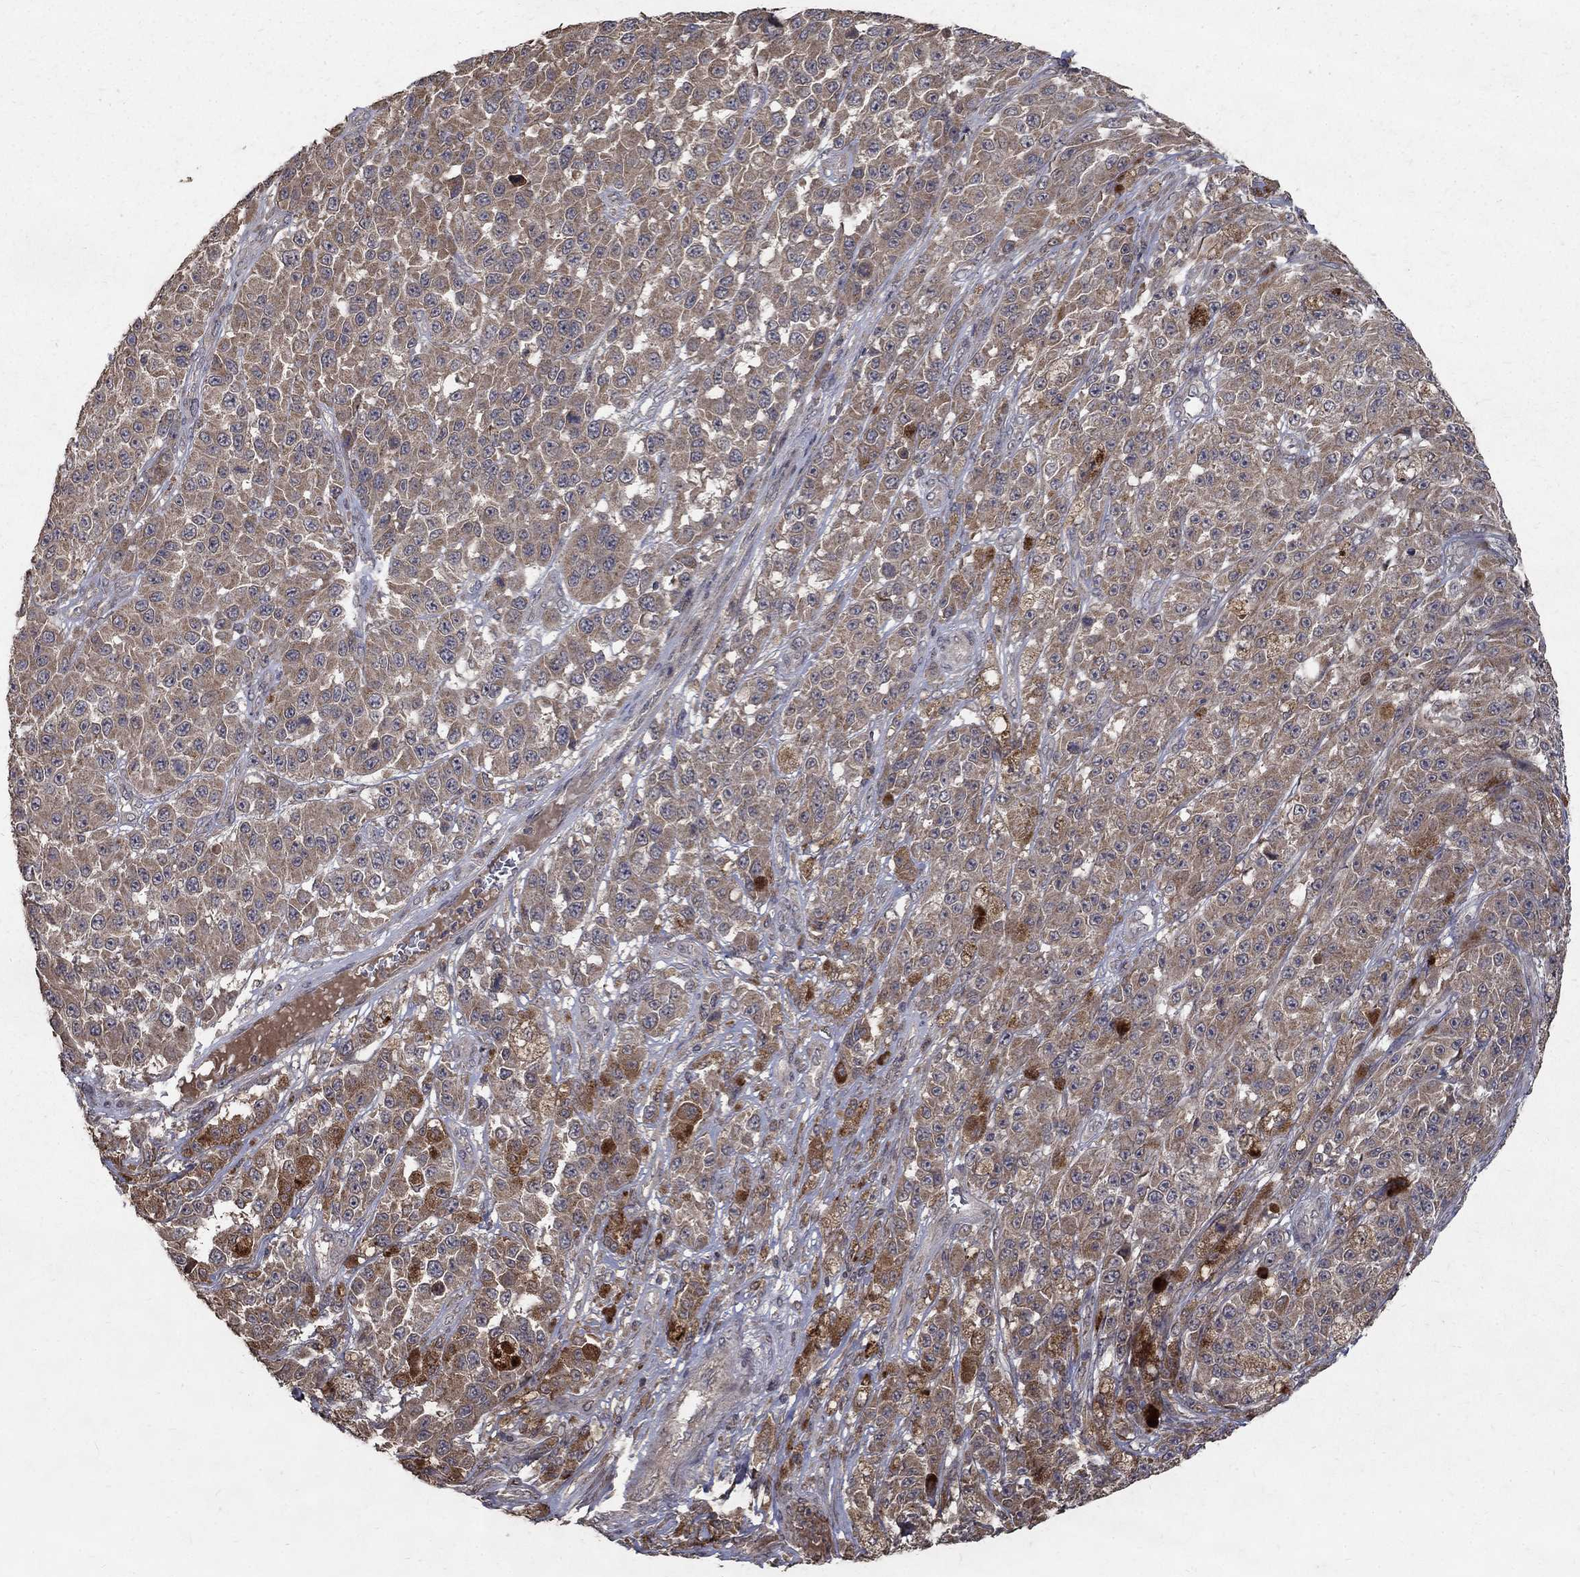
{"staining": {"intensity": "weak", "quantity": ">75%", "location": "cytoplasmic/membranous"}, "tissue": "melanoma", "cell_type": "Tumor cells", "image_type": "cancer", "snomed": [{"axis": "morphology", "description": "Malignant melanoma, NOS"}, {"axis": "topography", "description": "Skin"}], "caption": "Tumor cells demonstrate weak cytoplasmic/membranous expression in approximately >75% of cells in malignant melanoma.", "gene": "C17orf75", "patient": {"sex": "female", "age": 58}}